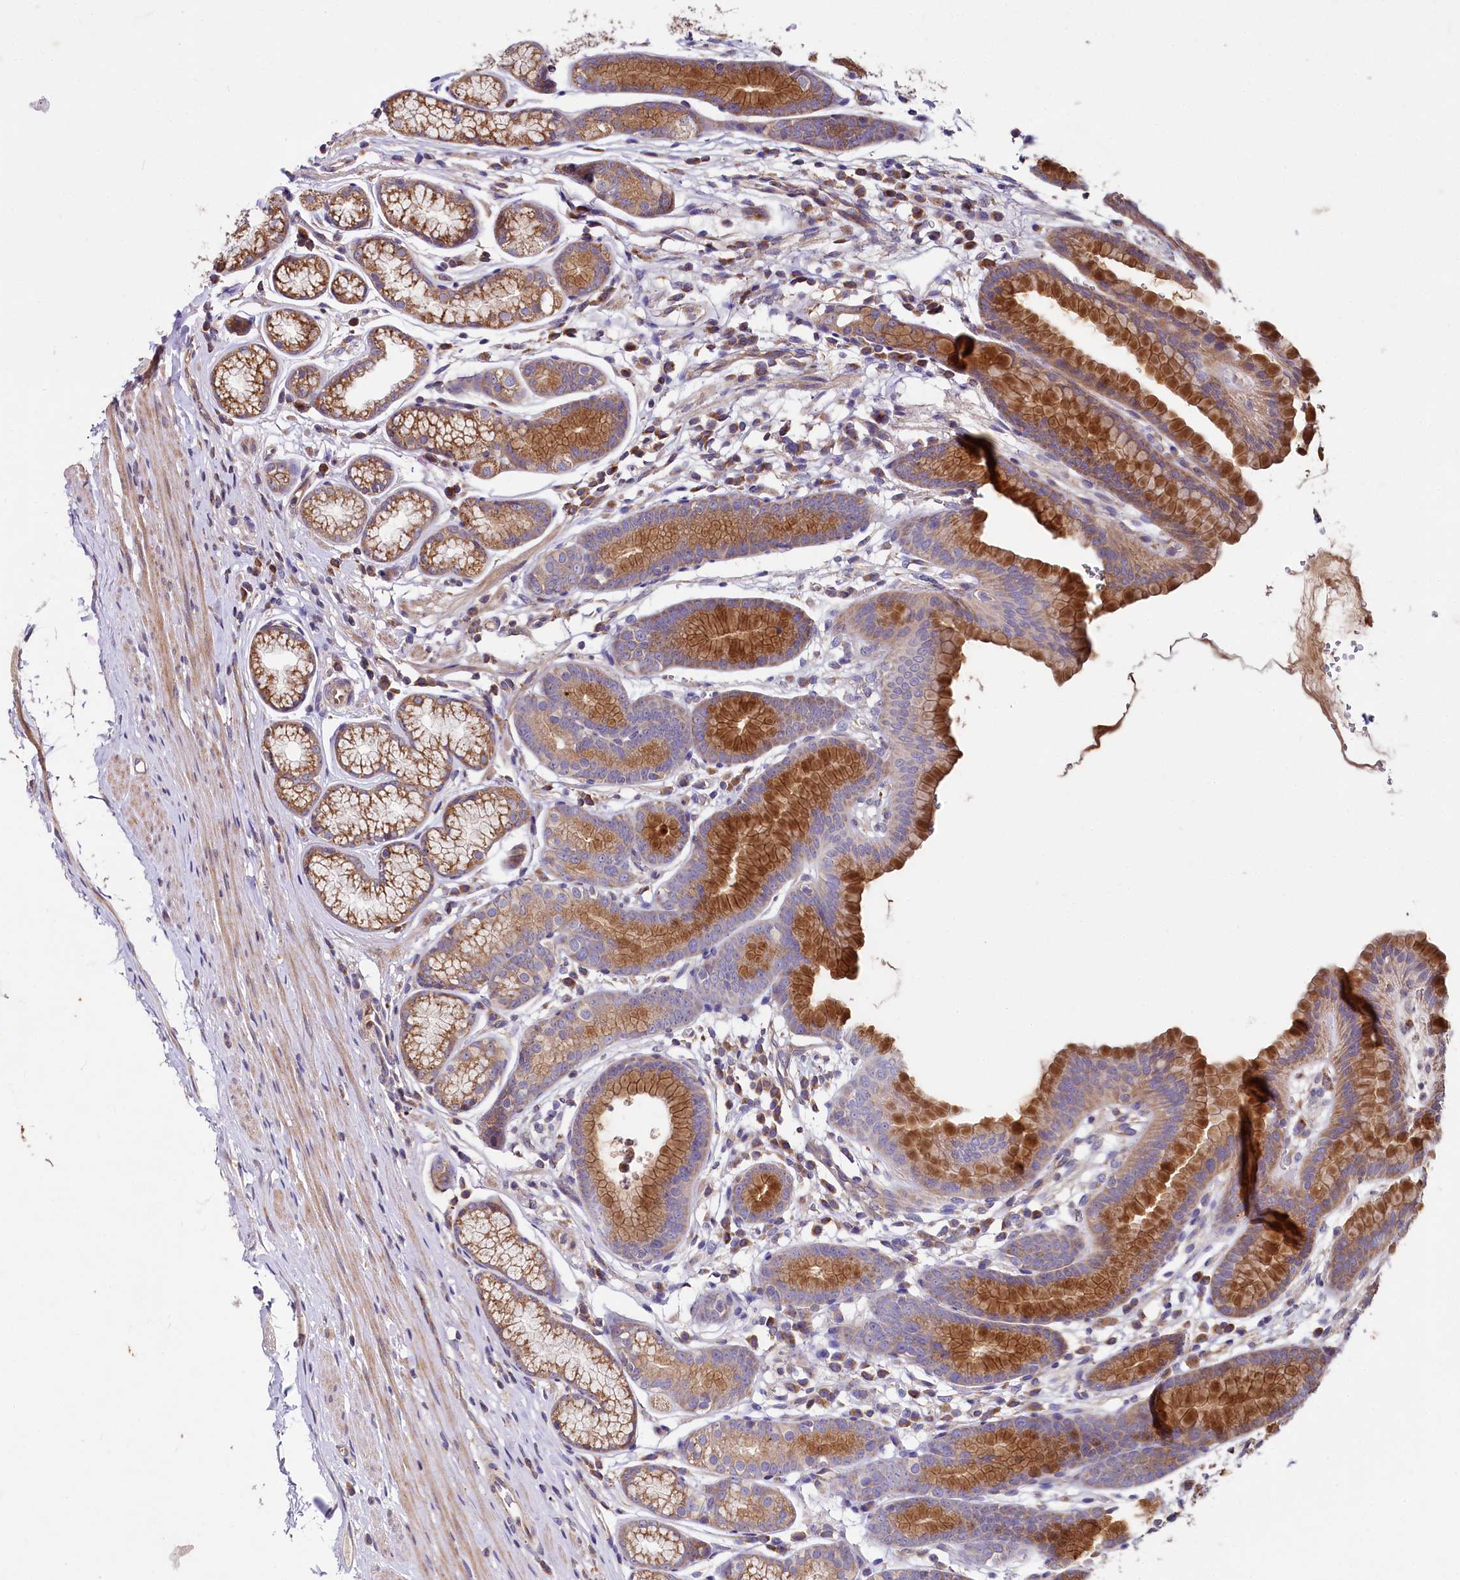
{"staining": {"intensity": "strong", "quantity": "25%-75%", "location": "cytoplasmic/membranous"}, "tissue": "stomach", "cell_type": "Glandular cells", "image_type": "normal", "snomed": [{"axis": "morphology", "description": "Normal tissue, NOS"}, {"axis": "topography", "description": "Stomach"}], "caption": "A high-resolution micrograph shows immunohistochemistry (IHC) staining of benign stomach, which displays strong cytoplasmic/membranous expression in approximately 25%-75% of glandular cells.", "gene": "SPRYD3", "patient": {"sex": "male", "age": 42}}